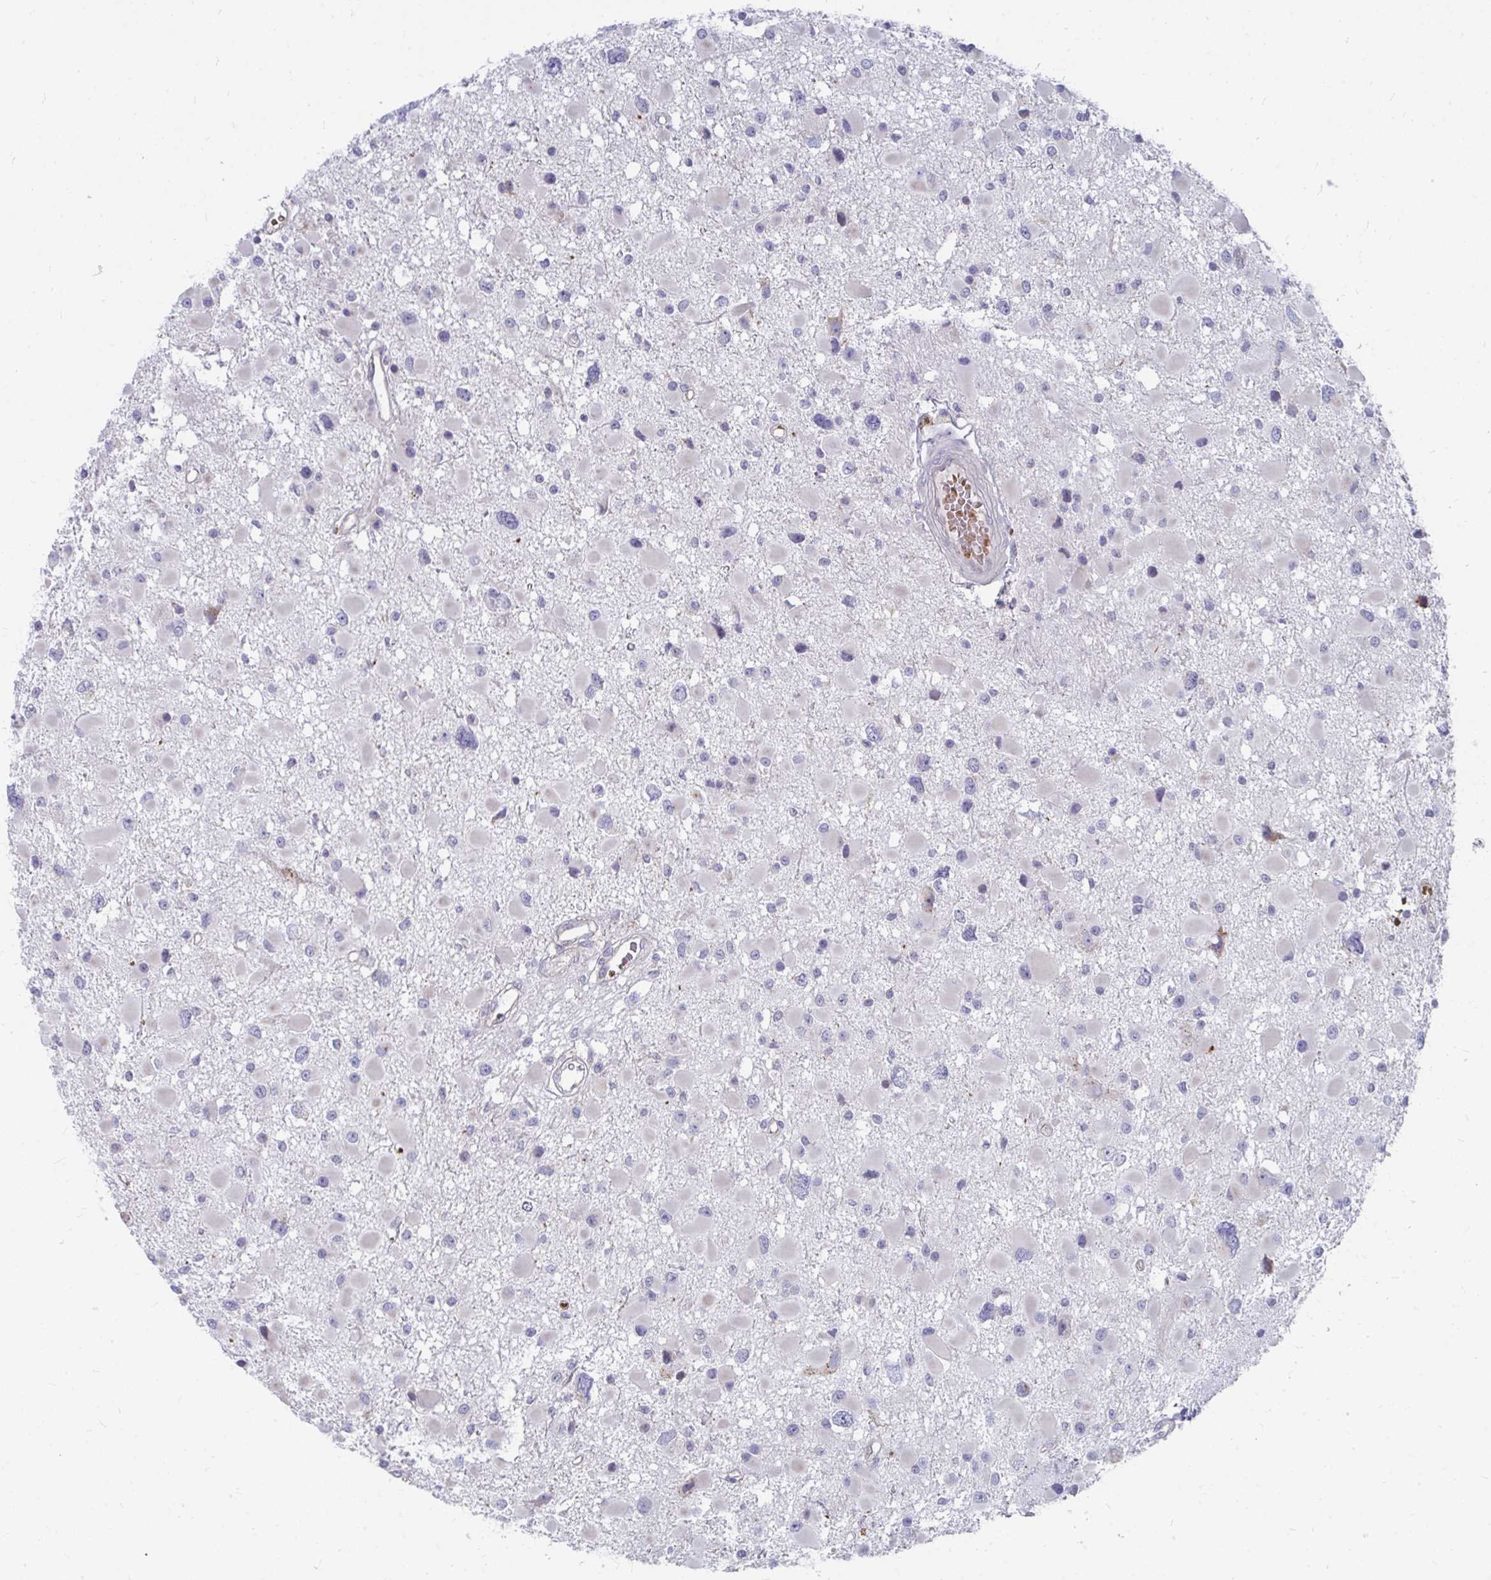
{"staining": {"intensity": "negative", "quantity": "none", "location": "none"}, "tissue": "glioma", "cell_type": "Tumor cells", "image_type": "cancer", "snomed": [{"axis": "morphology", "description": "Glioma, malignant, High grade"}, {"axis": "topography", "description": "Brain"}], "caption": "Tumor cells are negative for brown protein staining in glioma.", "gene": "PABIR3", "patient": {"sex": "male", "age": 54}}